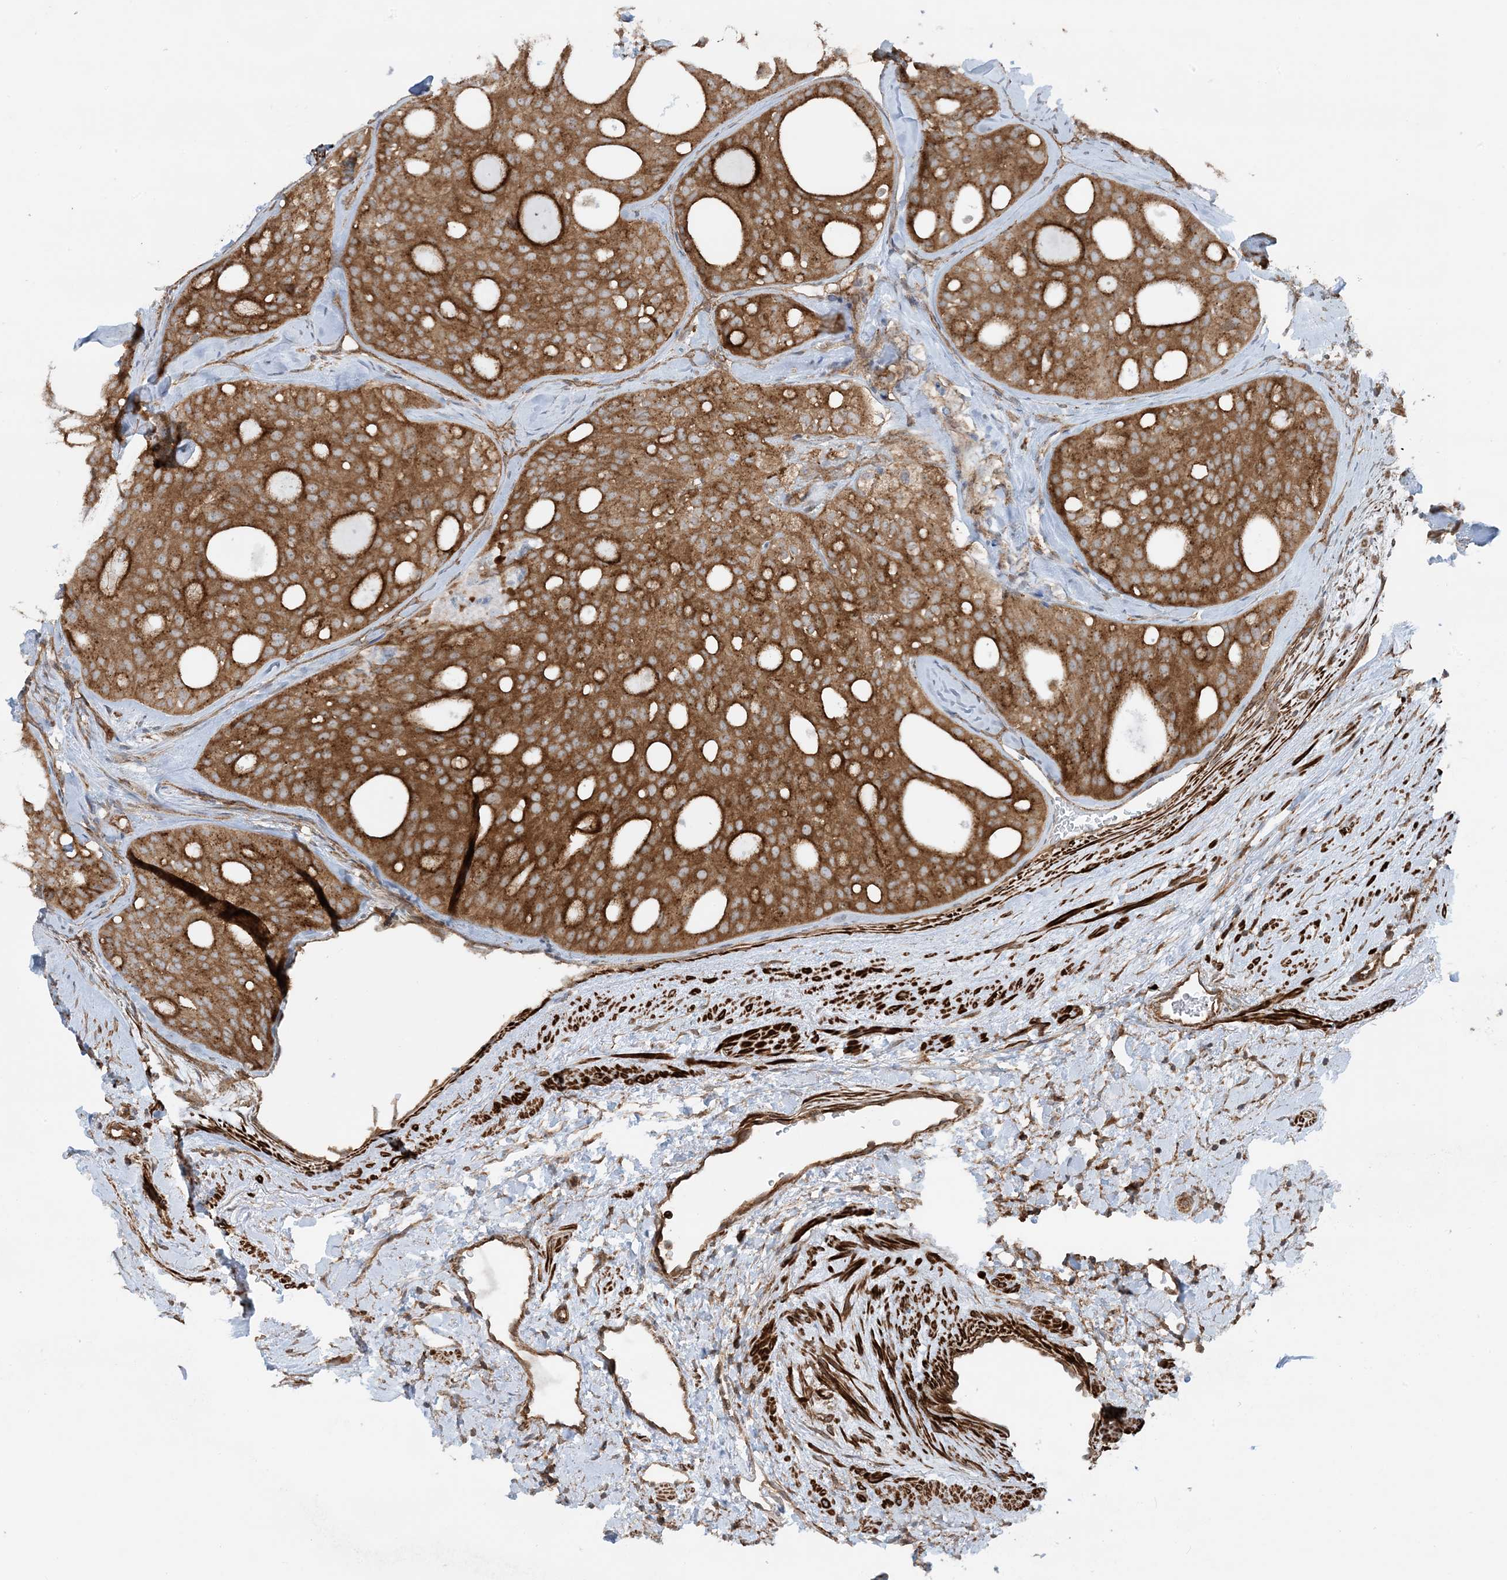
{"staining": {"intensity": "strong", "quantity": ">75%", "location": "cytoplasmic/membranous"}, "tissue": "thyroid cancer", "cell_type": "Tumor cells", "image_type": "cancer", "snomed": [{"axis": "morphology", "description": "Follicular adenoma carcinoma, NOS"}, {"axis": "topography", "description": "Thyroid gland"}], "caption": "Tumor cells reveal strong cytoplasmic/membranous expression in about >75% of cells in follicular adenoma carcinoma (thyroid). (brown staining indicates protein expression, while blue staining denotes nuclei).", "gene": "STAM2", "patient": {"sex": "male", "age": 75}}